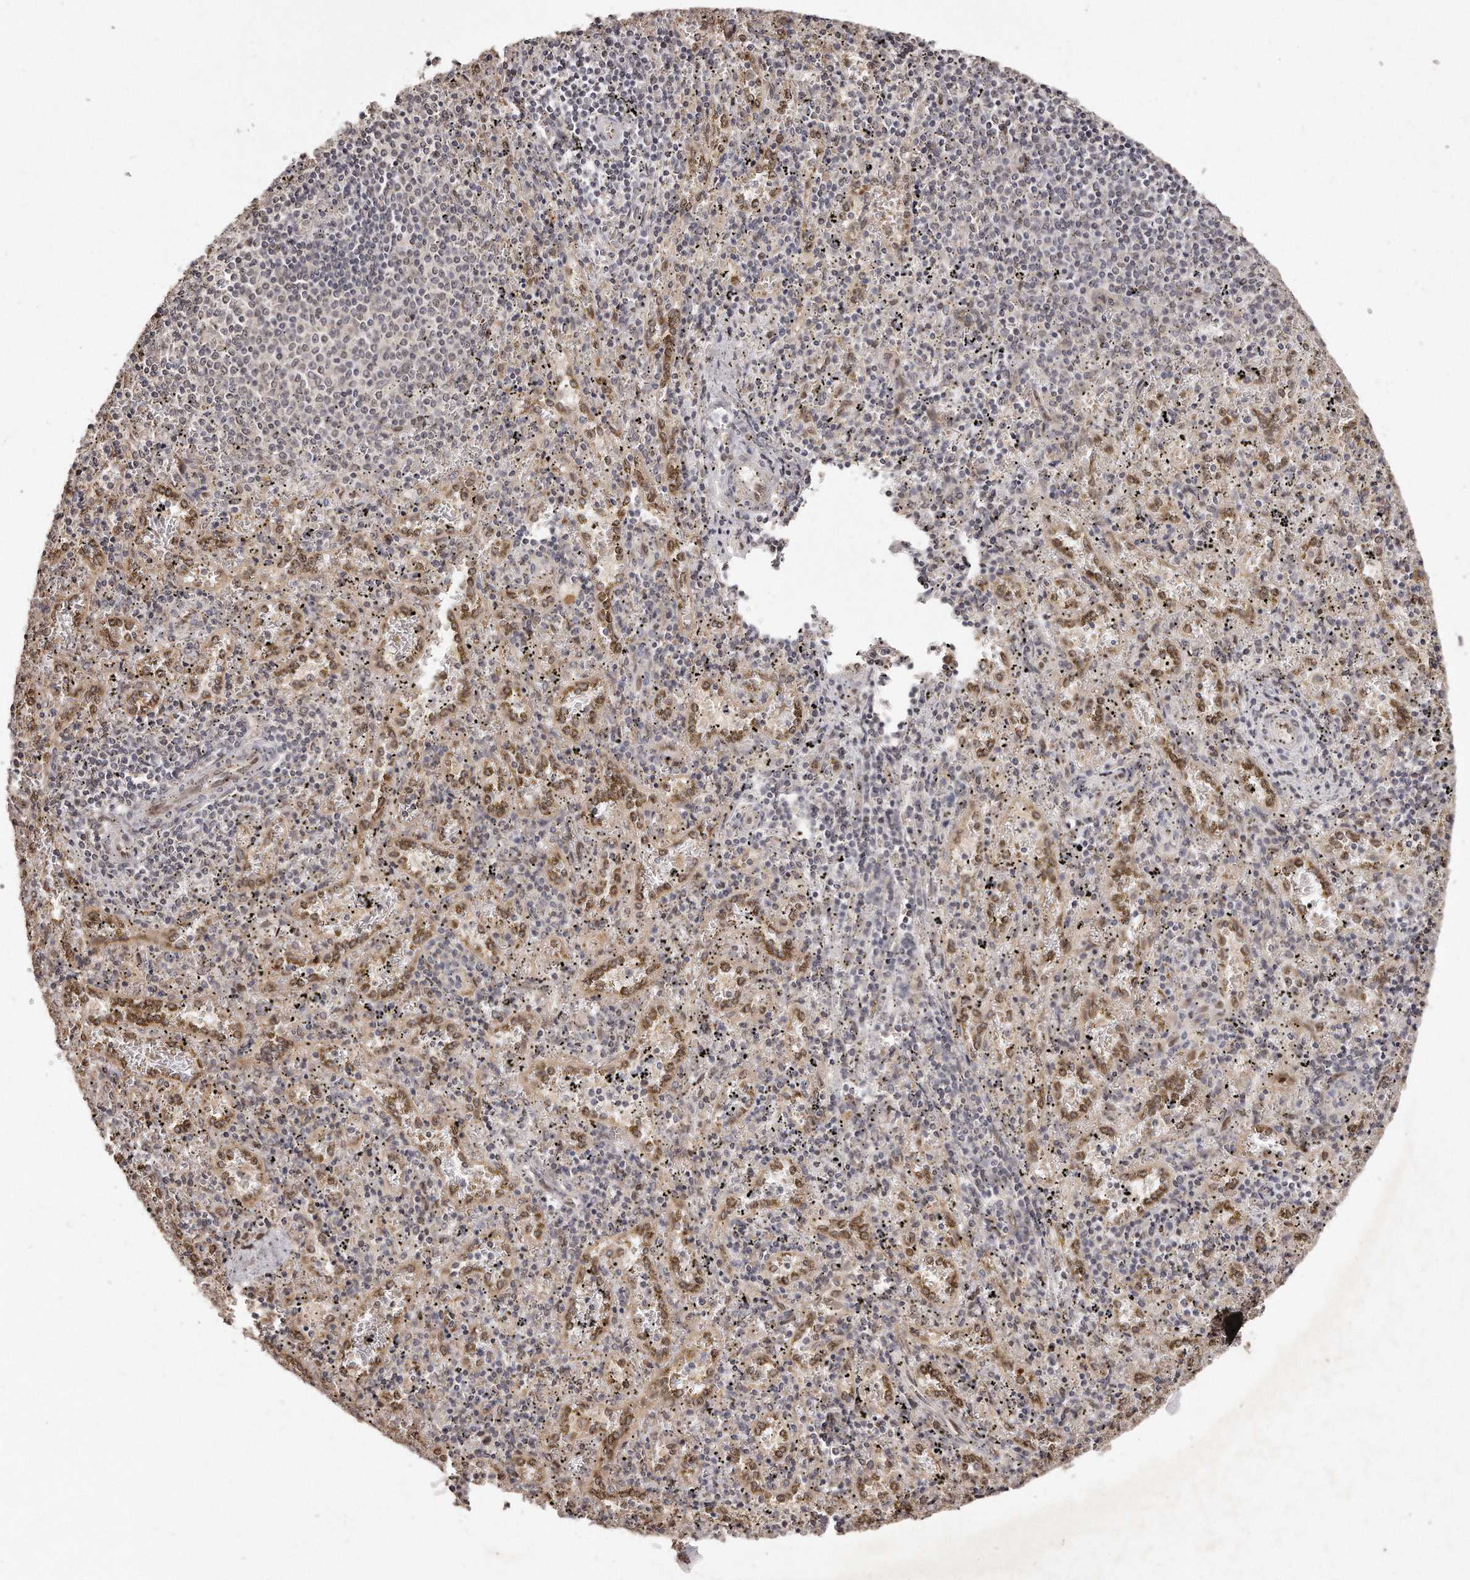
{"staining": {"intensity": "moderate", "quantity": "<25%", "location": "nuclear"}, "tissue": "spleen", "cell_type": "Cells in red pulp", "image_type": "normal", "snomed": [{"axis": "morphology", "description": "Normal tissue, NOS"}, {"axis": "topography", "description": "Spleen"}], "caption": "Protein expression analysis of normal spleen reveals moderate nuclear expression in about <25% of cells in red pulp.", "gene": "HASPIN", "patient": {"sex": "male", "age": 11}}